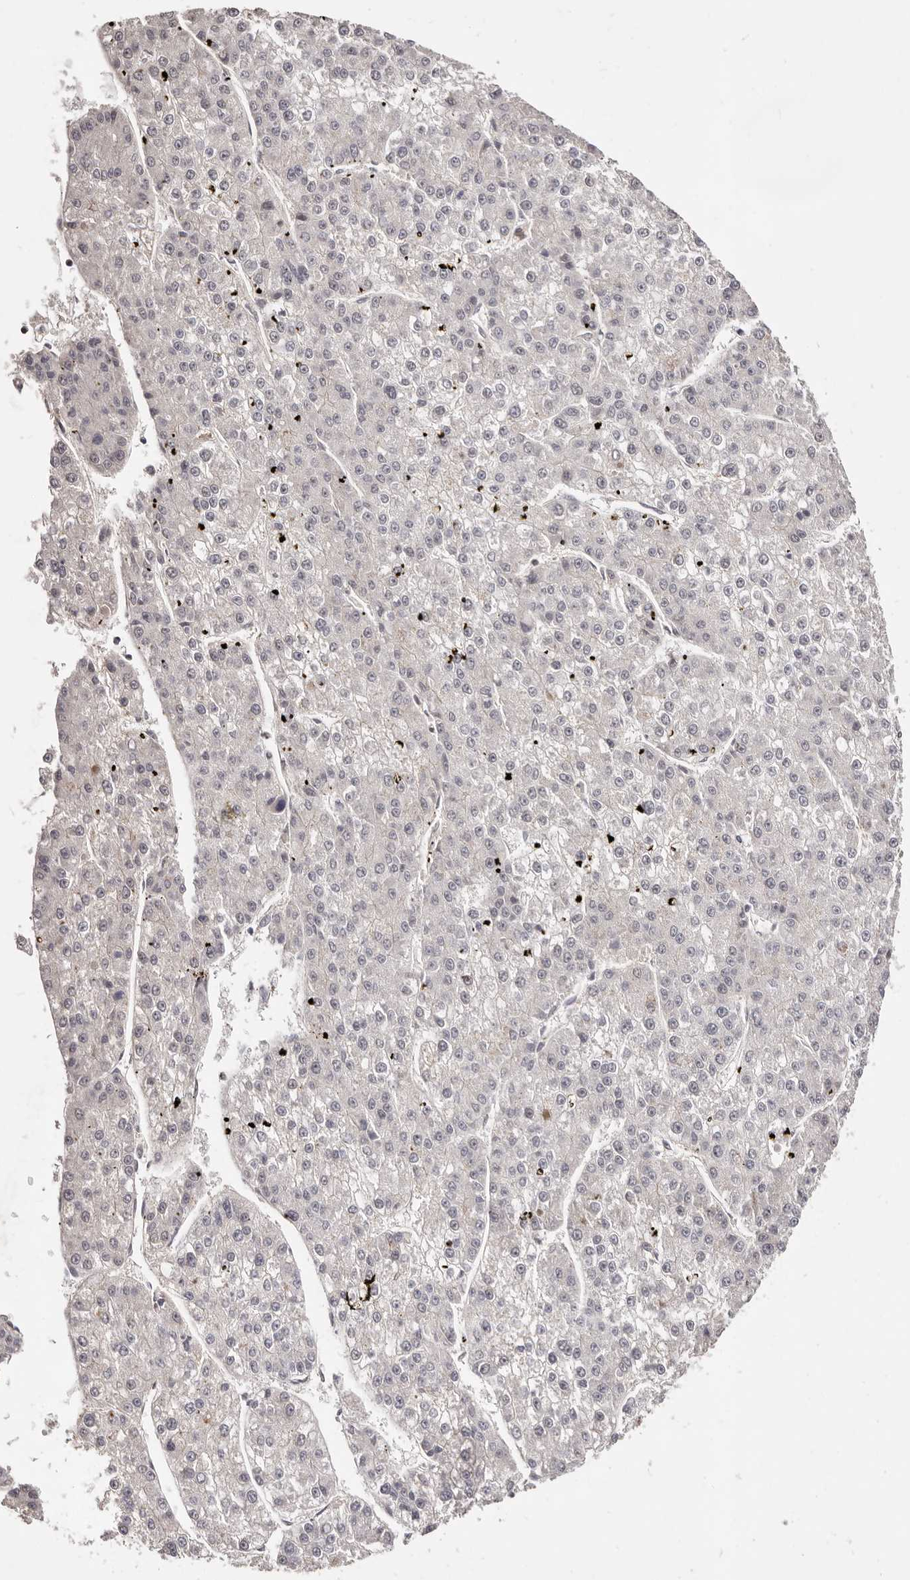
{"staining": {"intensity": "negative", "quantity": "none", "location": "none"}, "tissue": "liver cancer", "cell_type": "Tumor cells", "image_type": "cancer", "snomed": [{"axis": "morphology", "description": "Carcinoma, Hepatocellular, NOS"}, {"axis": "topography", "description": "Liver"}], "caption": "Tumor cells show no significant protein expression in liver cancer (hepatocellular carcinoma). (Immunohistochemistry (ihc), brightfield microscopy, high magnification).", "gene": "SRCAP", "patient": {"sex": "female", "age": 73}}